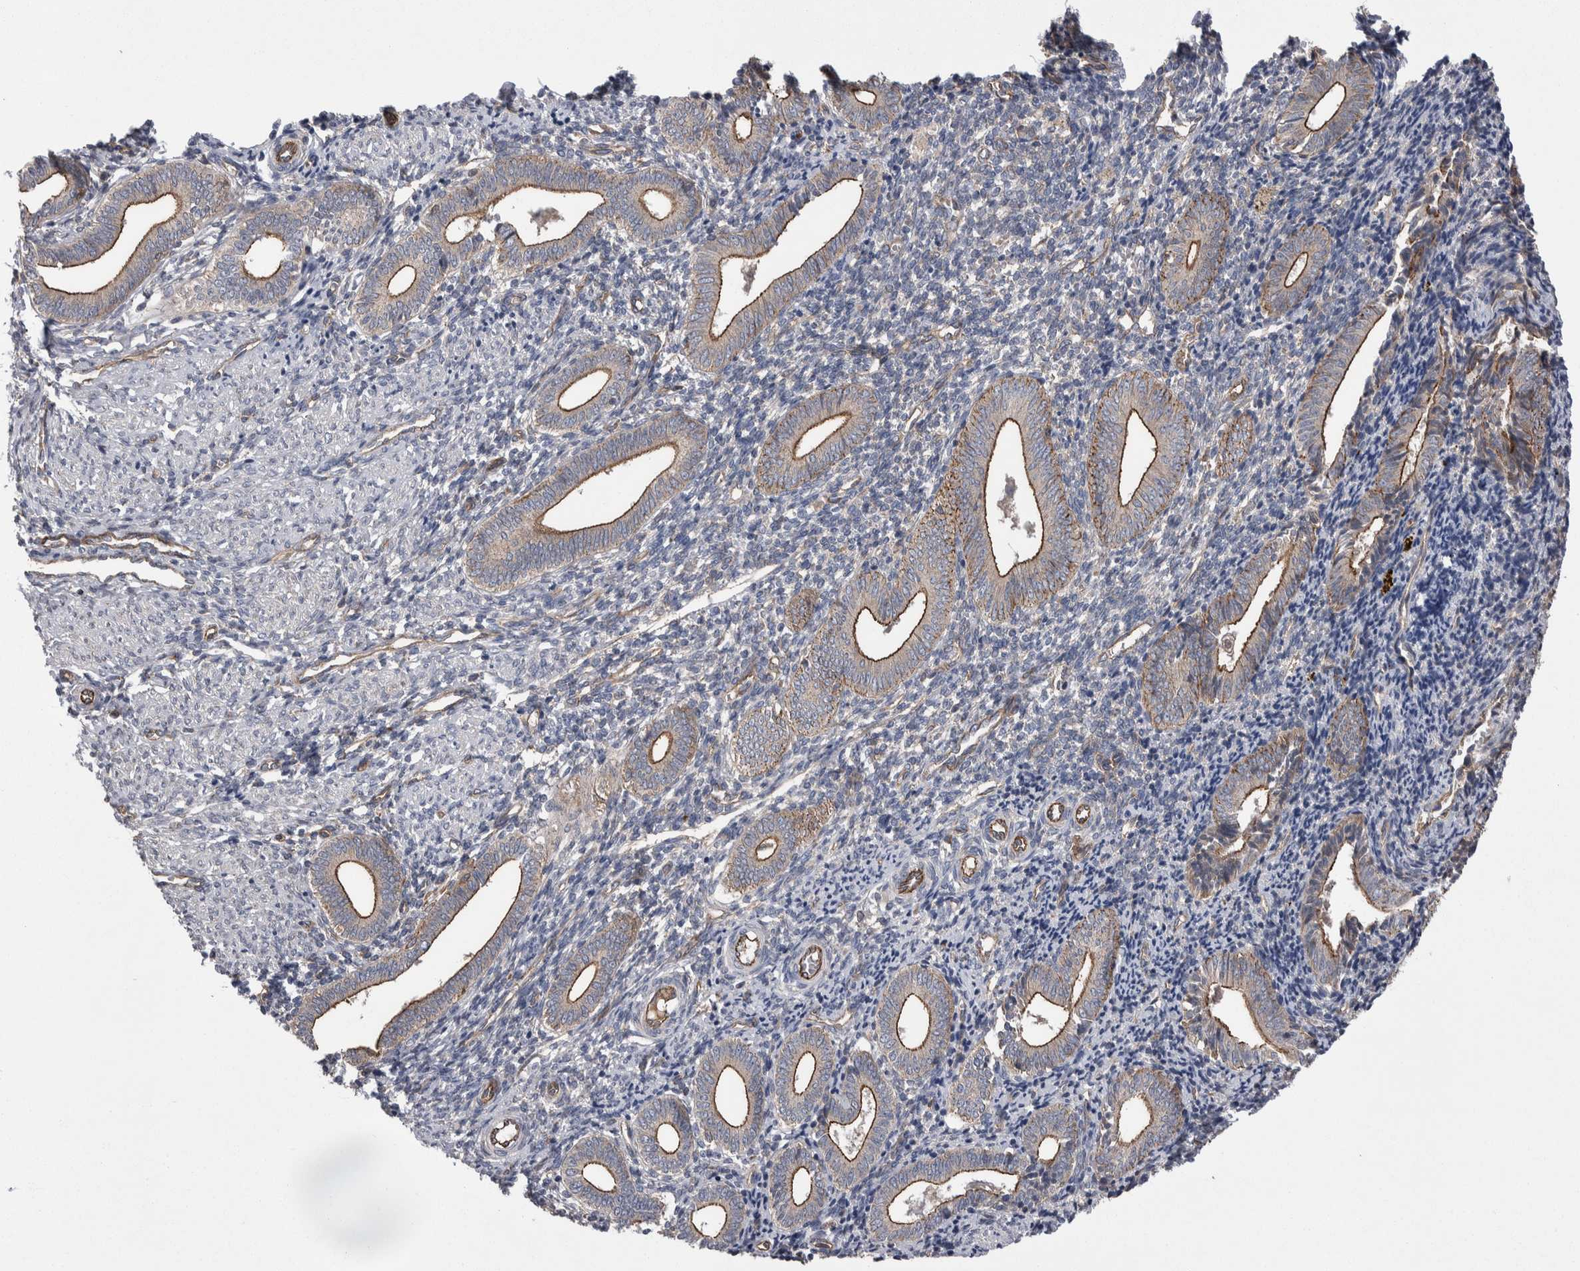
{"staining": {"intensity": "weak", "quantity": "<25%", "location": "cytoplasmic/membranous"}, "tissue": "endometrium", "cell_type": "Cells in endometrial stroma", "image_type": "normal", "snomed": [{"axis": "morphology", "description": "Normal tissue, NOS"}, {"axis": "topography", "description": "Uterus"}, {"axis": "topography", "description": "Endometrium"}], "caption": "Cells in endometrial stroma show no significant protein staining in unremarkable endometrium. (DAB immunohistochemistry (IHC) visualized using brightfield microscopy, high magnification).", "gene": "LIMA1", "patient": {"sex": "female", "age": 33}}